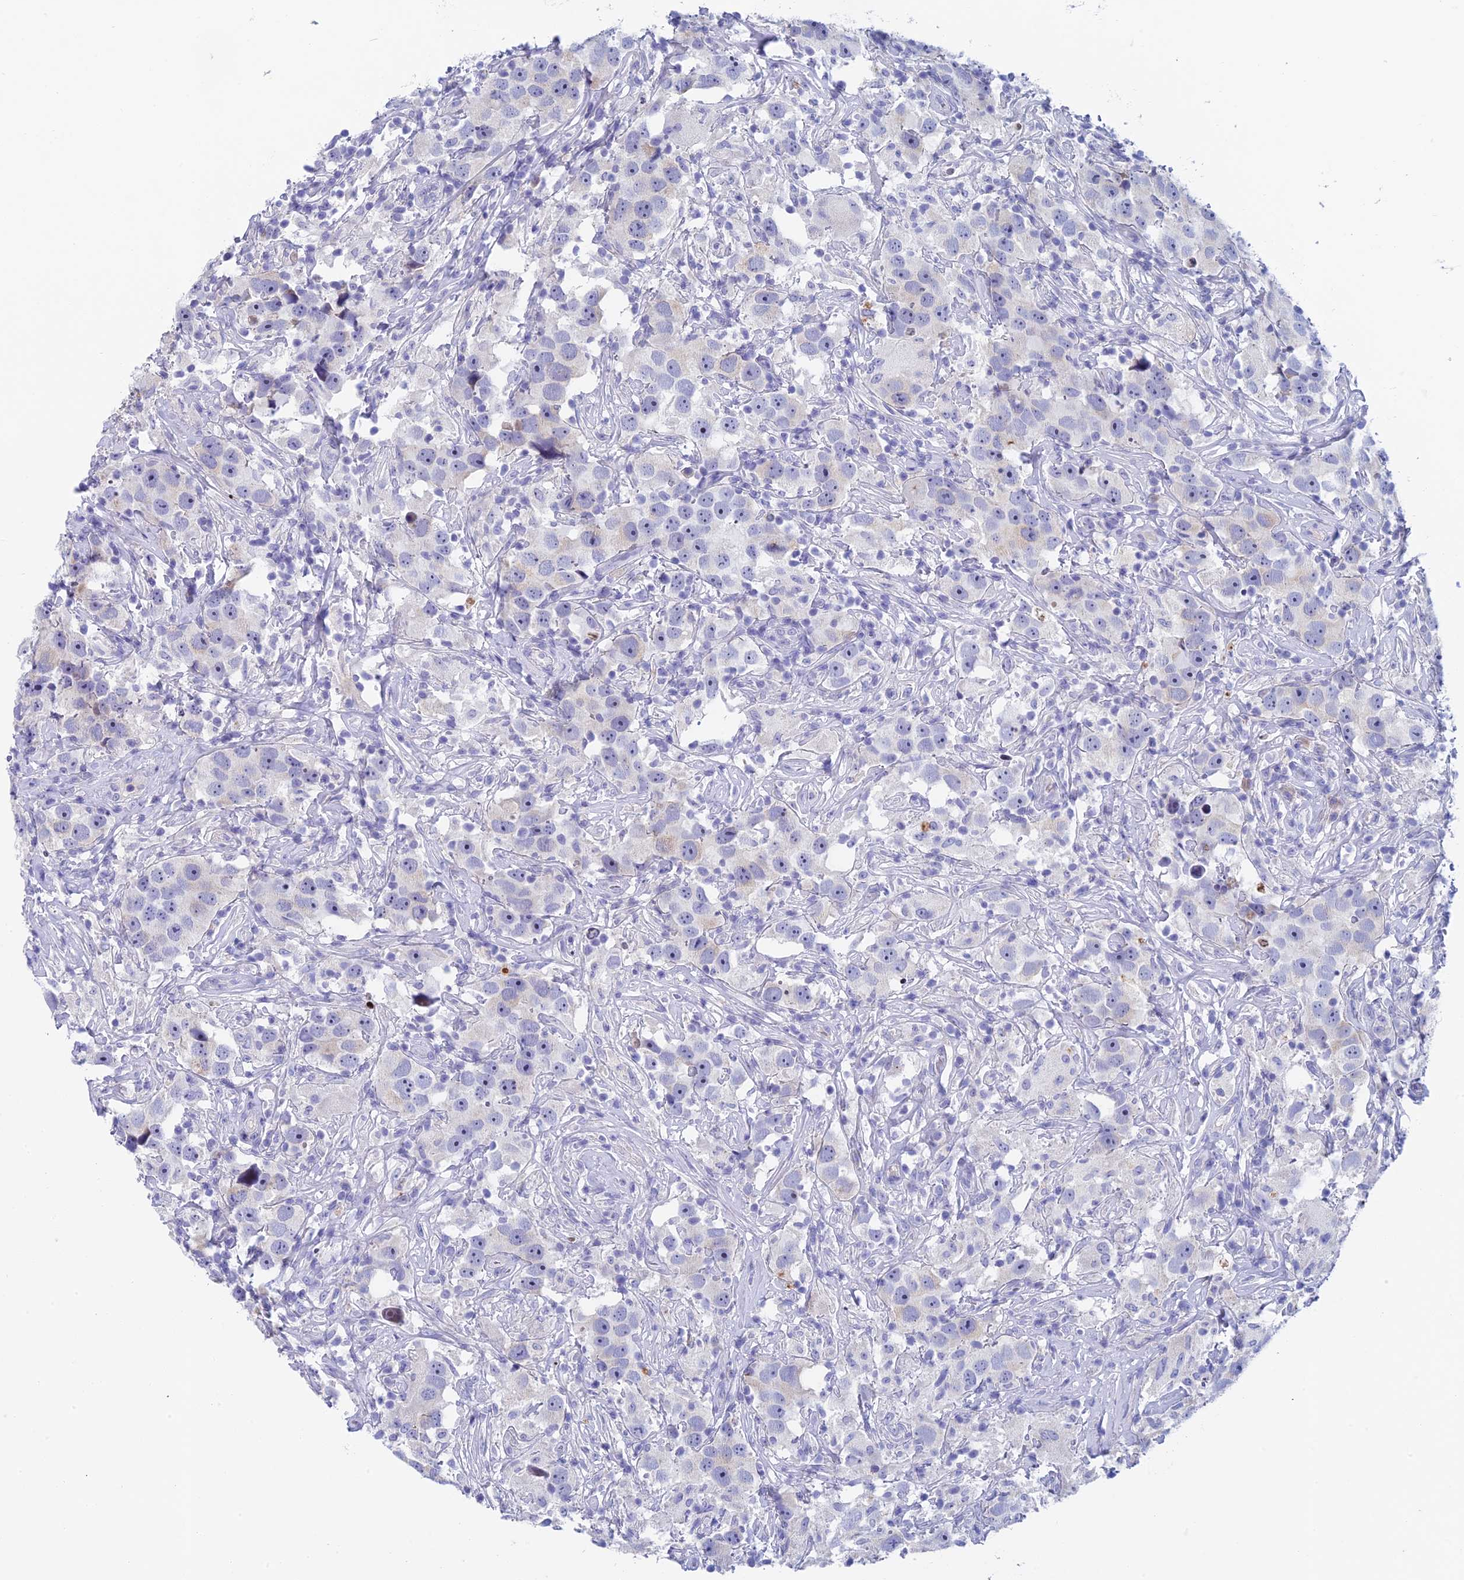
{"staining": {"intensity": "negative", "quantity": "none", "location": "none"}, "tissue": "testis cancer", "cell_type": "Tumor cells", "image_type": "cancer", "snomed": [{"axis": "morphology", "description": "Seminoma, NOS"}, {"axis": "topography", "description": "Testis"}], "caption": "Tumor cells are negative for protein expression in human testis cancer (seminoma).", "gene": "REXO5", "patient": {"sex": "male", "age": 49}}